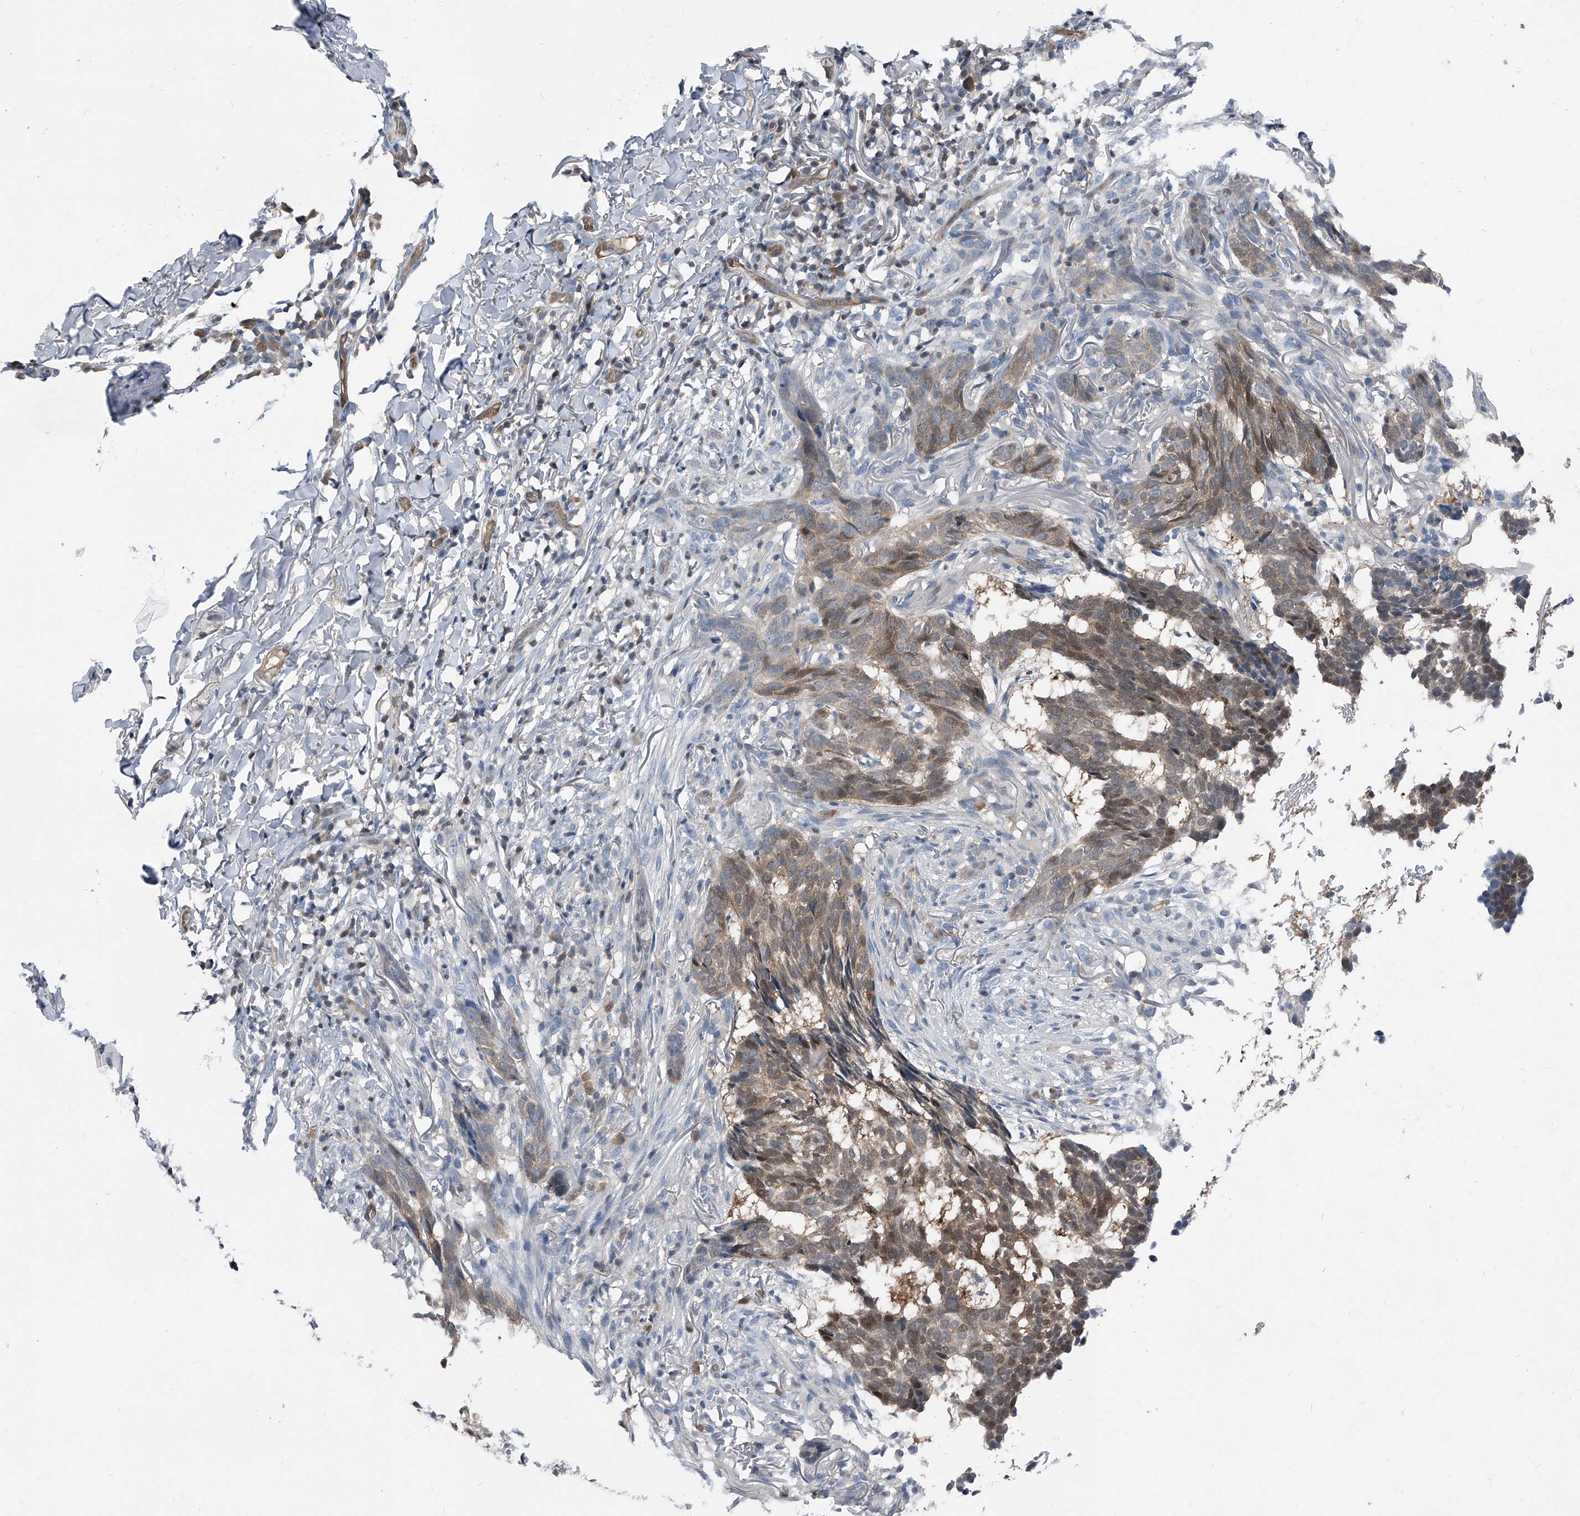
{"staining": {"intensity": "weak", "quantity": "25%-75%", "location": "cytoplasmic/membranous,nuclear"}, "tissue": "skin cancer", "cell_type": "Tumor cells", "image_type": "cancer", "snomed": [{"axis": "morphology", "description": "Basal cell carcinoma"}, {"axis": "topography", "description": "Skin"}], "caption": "A high-resolution histopathology image shows immunohistochemistry (IHC) staining of skin basal cell carcinoma, which exhibits weak cytoplasmic/membranous and nuclear positivity in about 25%-75% of tumor cells.", "gene": "MAP2K6", "patient": {"sex": "male", "age": 85}}